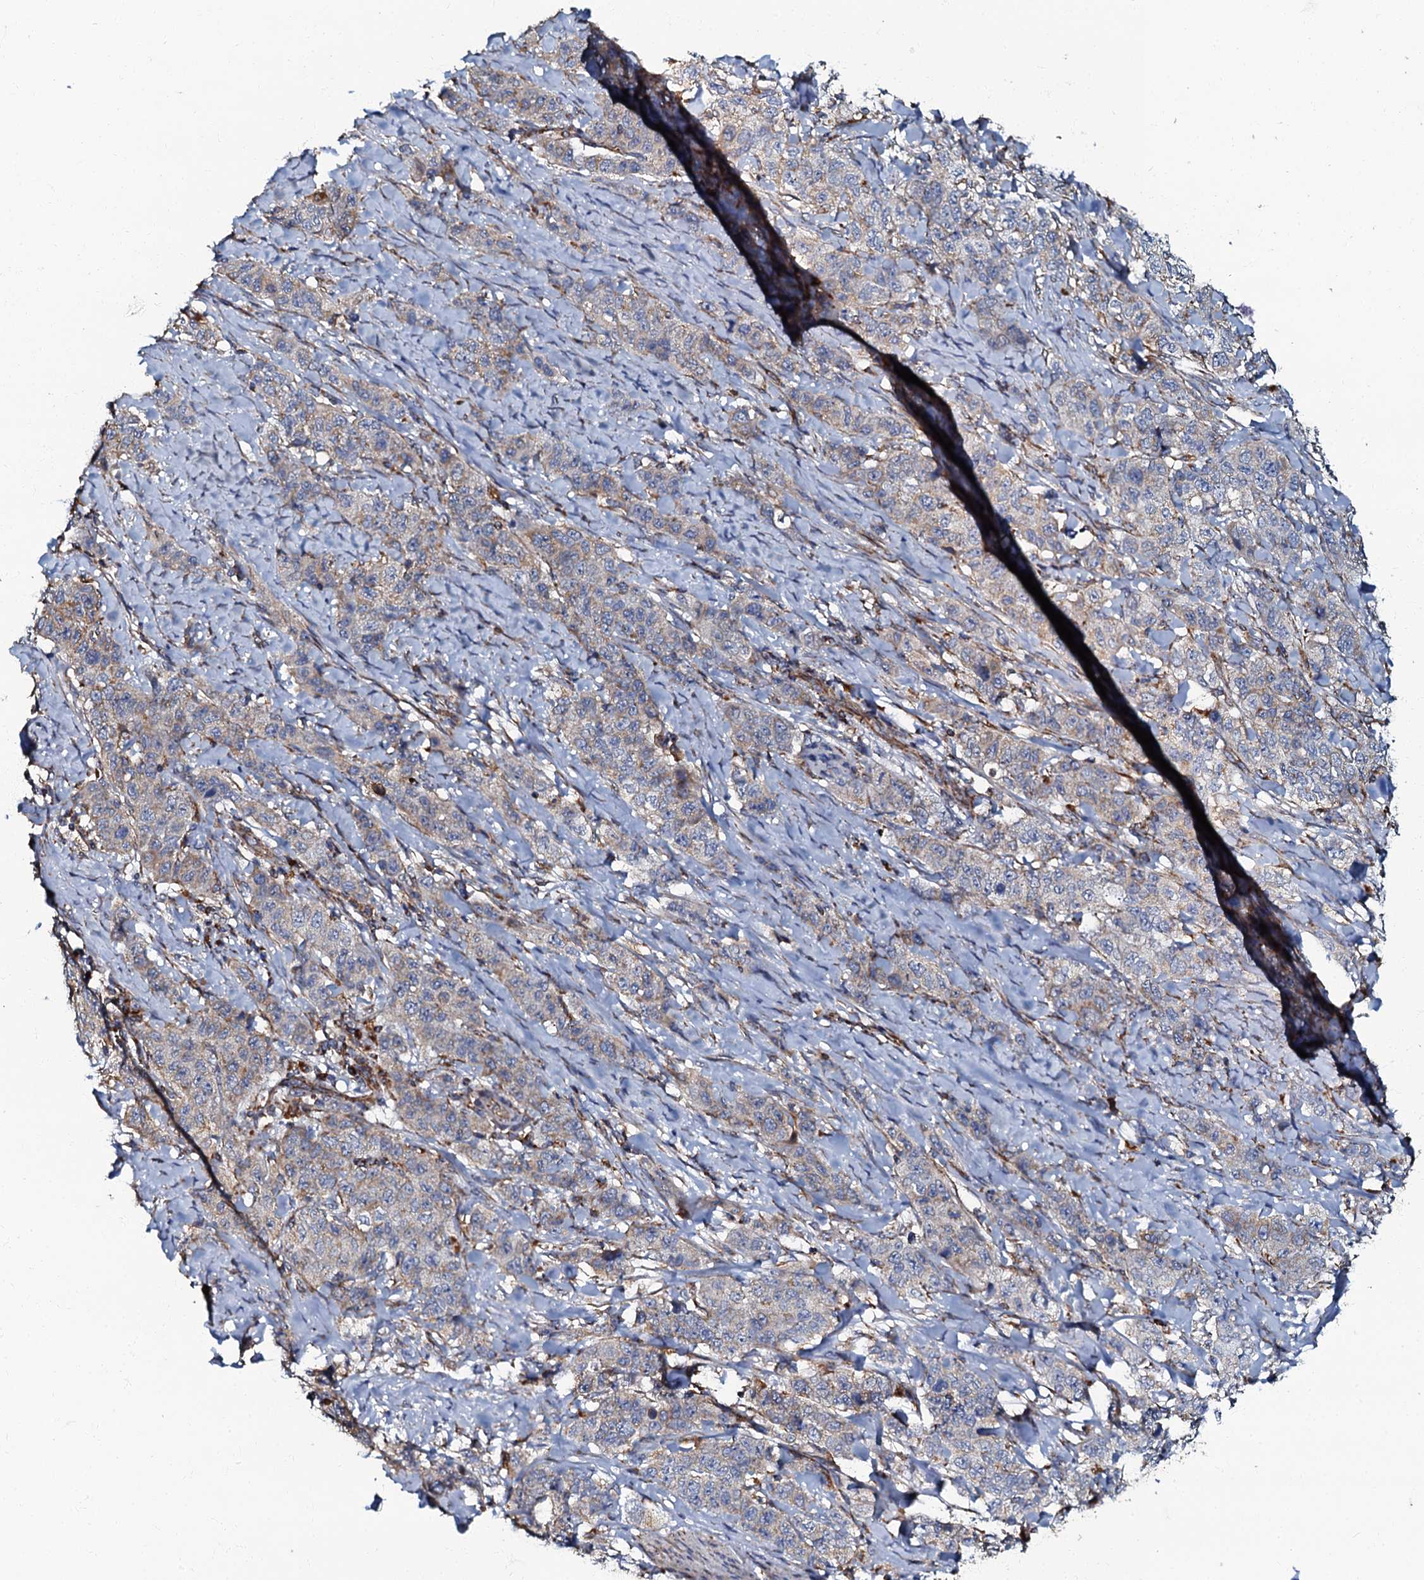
{"staining": {"intensity": "weak", "quantity": "<25%", "location": "cytoplasmic/membranous"}, "tissue": "stomach cancer", "cell_type": "Tumor cells", "image_type": "cancer", "snomed": [{"axis": "morphology", "description": "Adenocarcinoma, NOS"}, {"axis": "topography", "description": "Stomach"}], "caption": "This is a micrograph of IHC staining of stomach adenocarcinoma, which shows no staining in tumor cells. Nuclei are stained in blue.", "gene": "NDUFA12", "patient": {"sex": "male", "age": 48}}